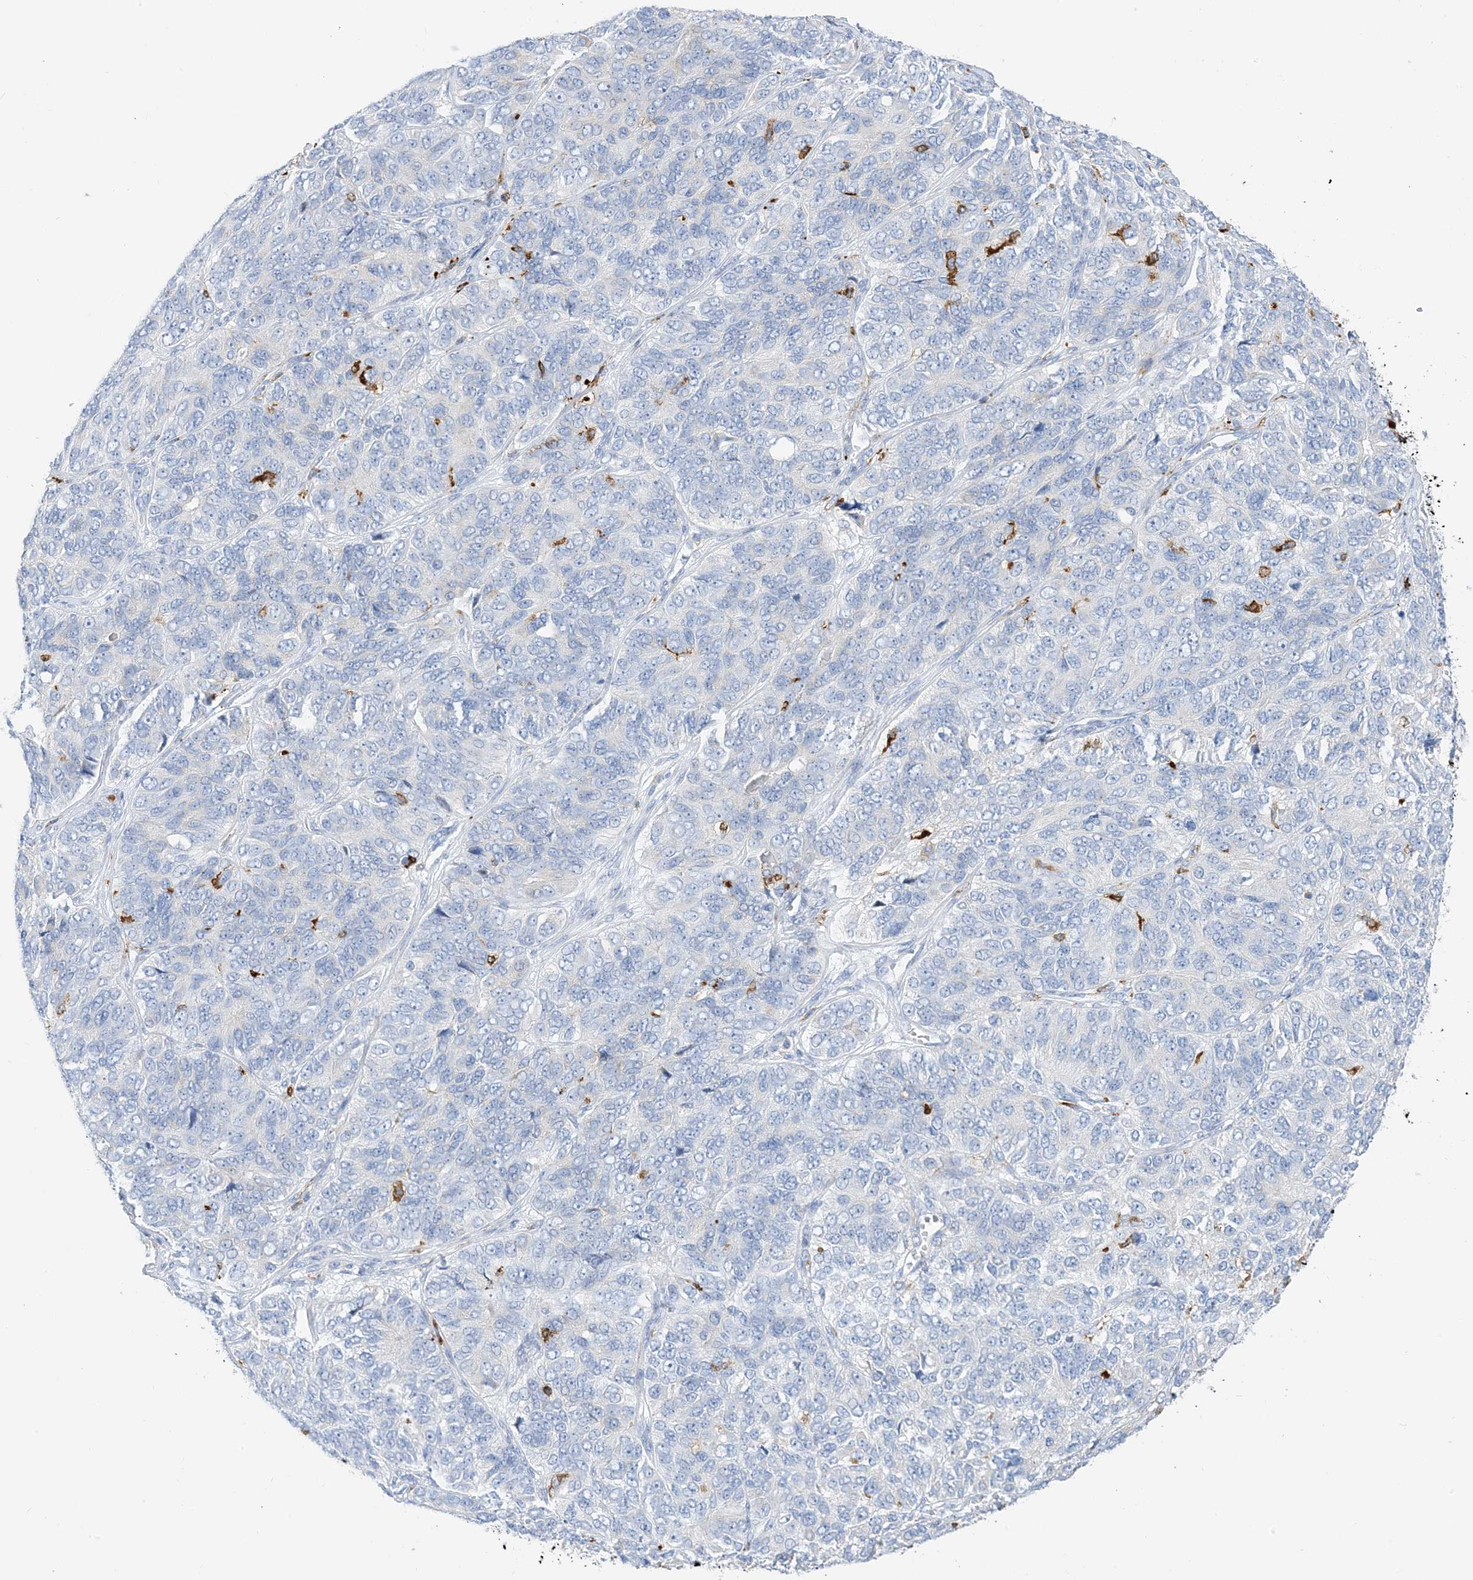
{"staining": {"intensity": "negative", "quantity": "none", "location": "none"}, "tissue": "ovarian cancer", "cell_type": "Tumor cells", "image_type": "cancer", "snomed": [{"axis": "morphology", "description": "Carcinoma, endometroid"}, {"axis": "topography", "description": "Ovary"}], "caption": "Immunohistochemistry (IHC) photomicrograph of human ovarian cancer (endometroid carcinoma) stained for a protein (brown), which demonstrates no staining in tumor cells.", "gene": "DPH3", "patient": {"sex": "female", "age": 51}}